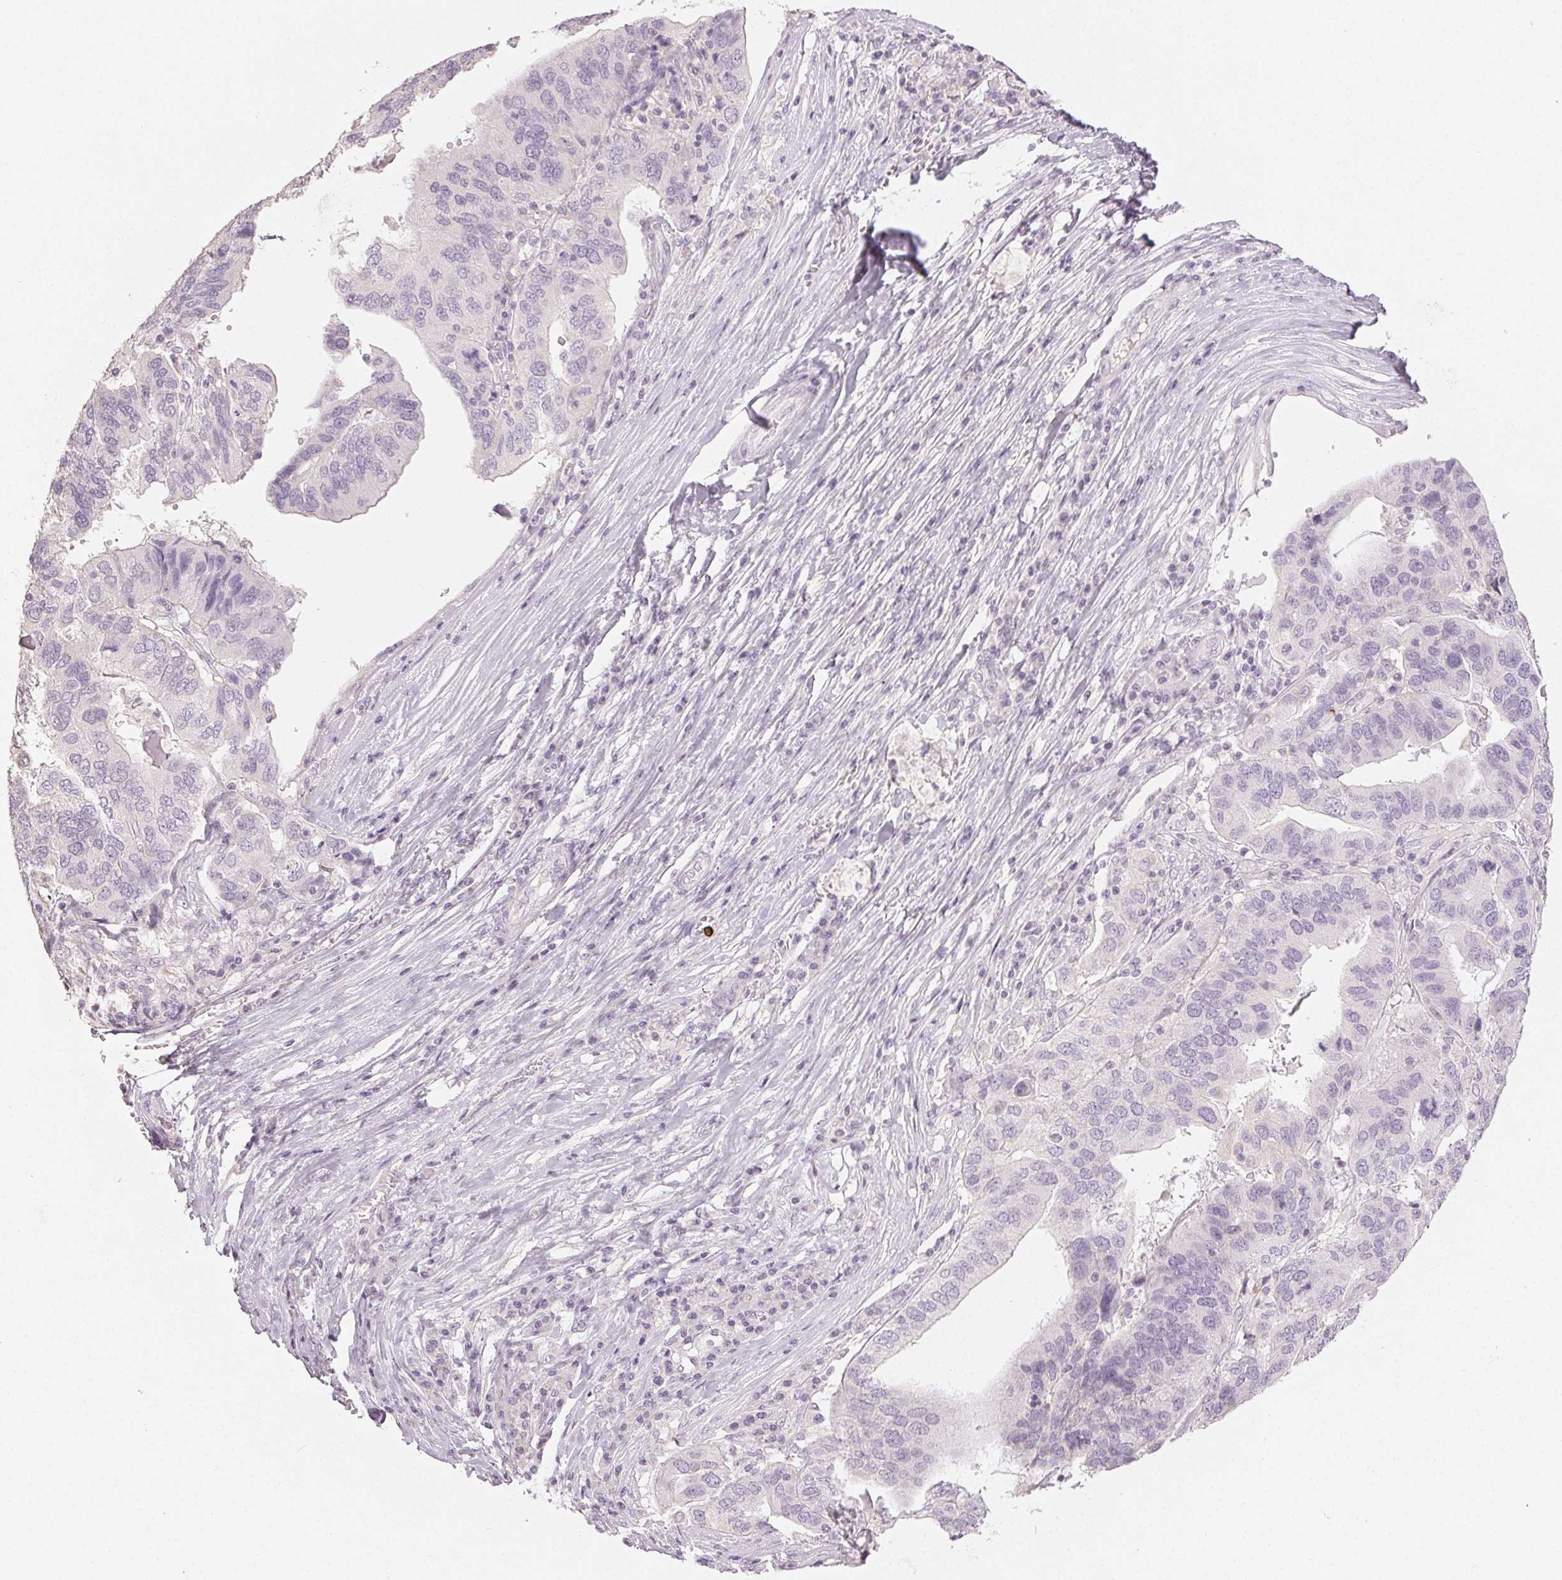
{"staining": {"intensity": "negative", "quantity": "none", "location": "none"}, "tissue": "ovarian cancer", "cell_type": "Tumor cells", "image_type": "cancer", "snomed": [{"axis": "morphology", "description": "Cystadenocarcinoma, serous, NOS"}, {"axis": "topography", "description": "Ovary"}], "caption": "Photomicrograph shows no protein staining in tumor cells of ovarian cancer (serous cystadenocarcinoma) tissue.", "gene": "LVRN", "patient": {"sex": "female", "age": 79}}